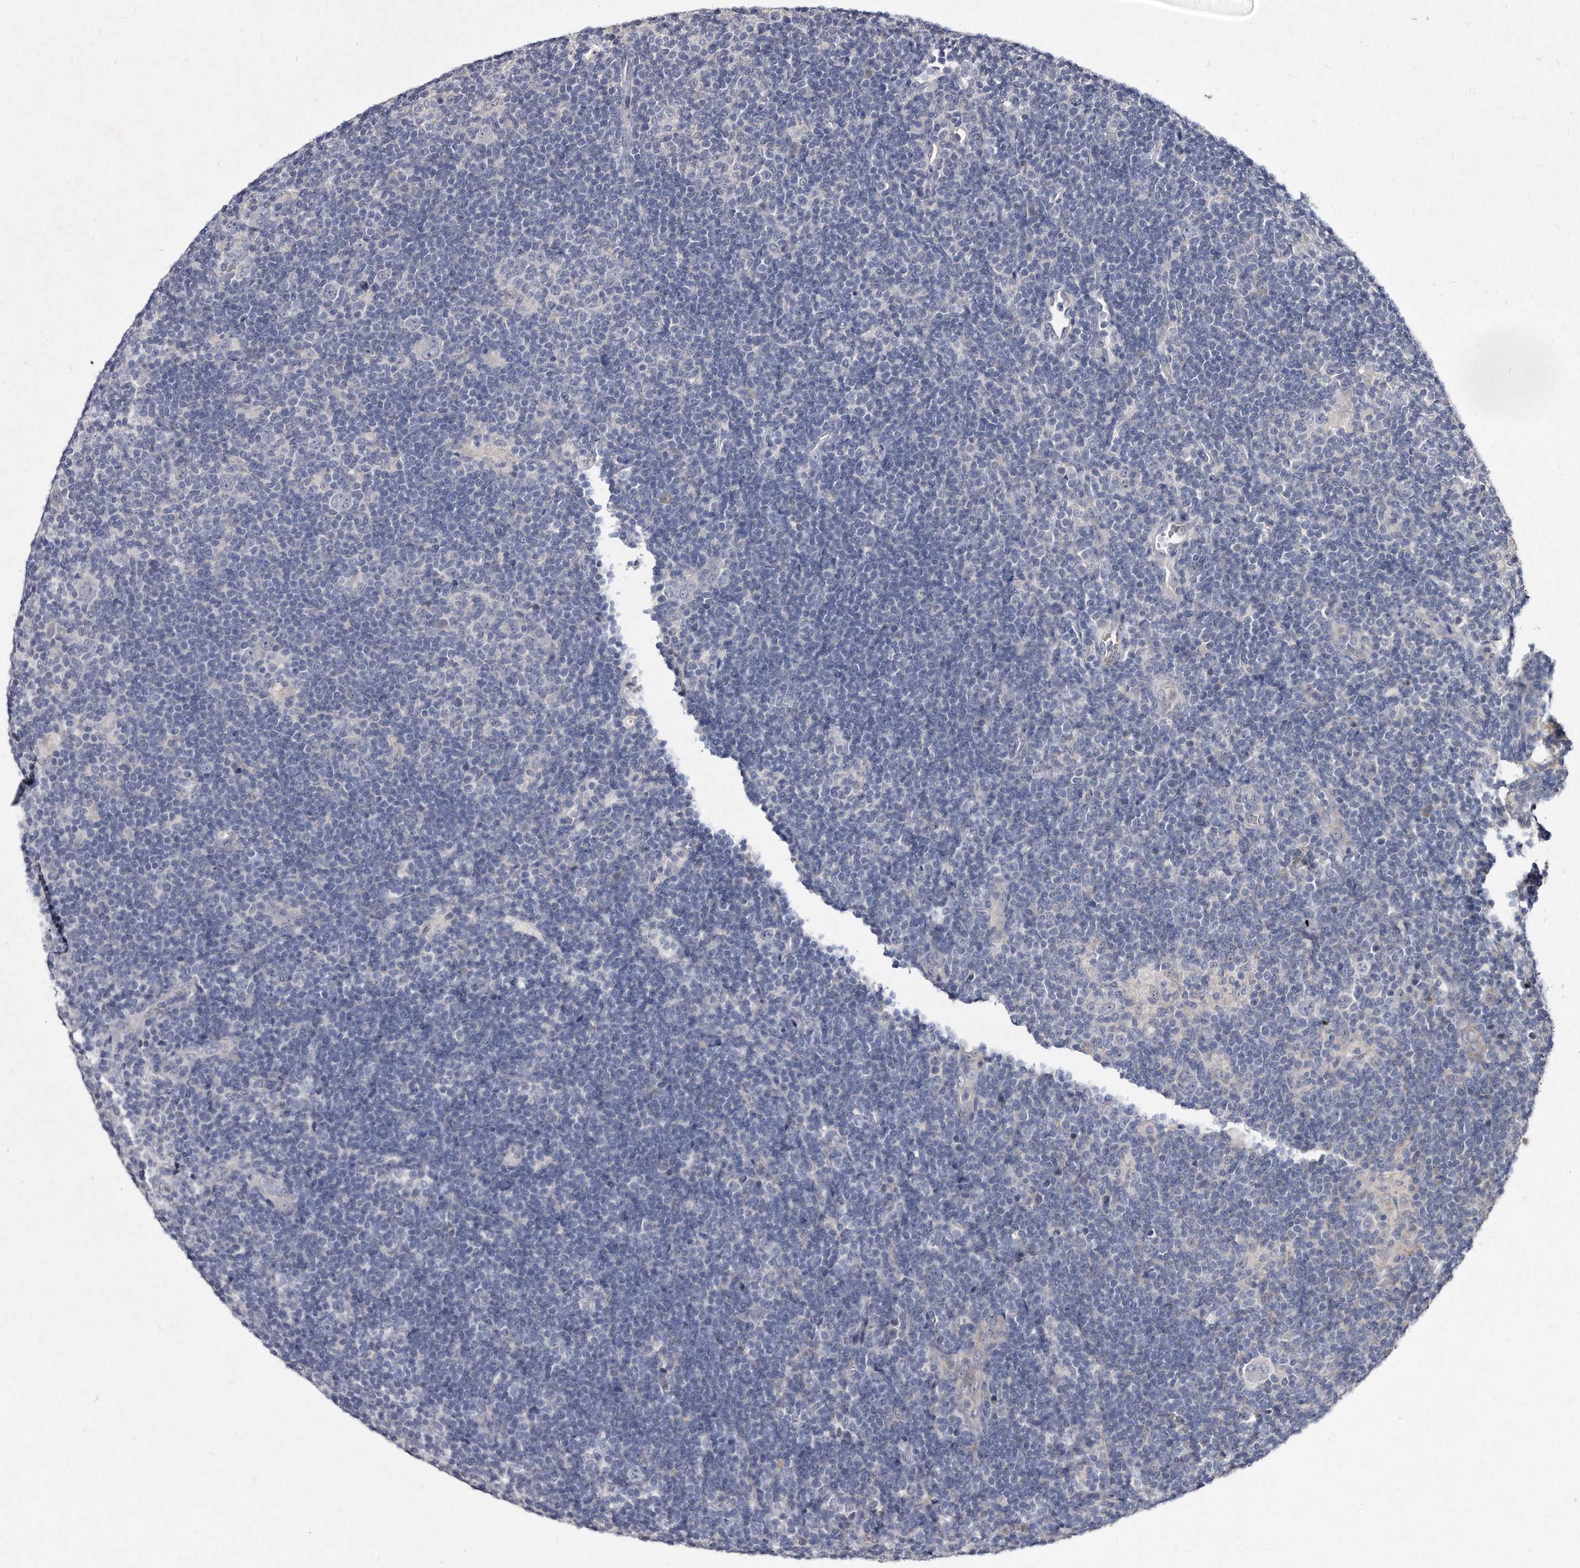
{"staining": {"intensity": "negative", "quantity": "none", "location": "none"}, "tissue": "lymphoma", "cell_type": "Tumor cells", "image_type": "cancer", "snomed": [{"axis": "morphology", "description": "Hodgkin's disease, NOS"}, {"axis": "topography", "description": "Lymph node"}], "caption": "This micrograph is of Hodgkin's disease stained with IHC to label a protein in brown with the nuclei are counter-stained blue. There is no positivity in tumor cells.", "gene": "KLHDC3", "patient": {"sex": "female", "age": 57}}